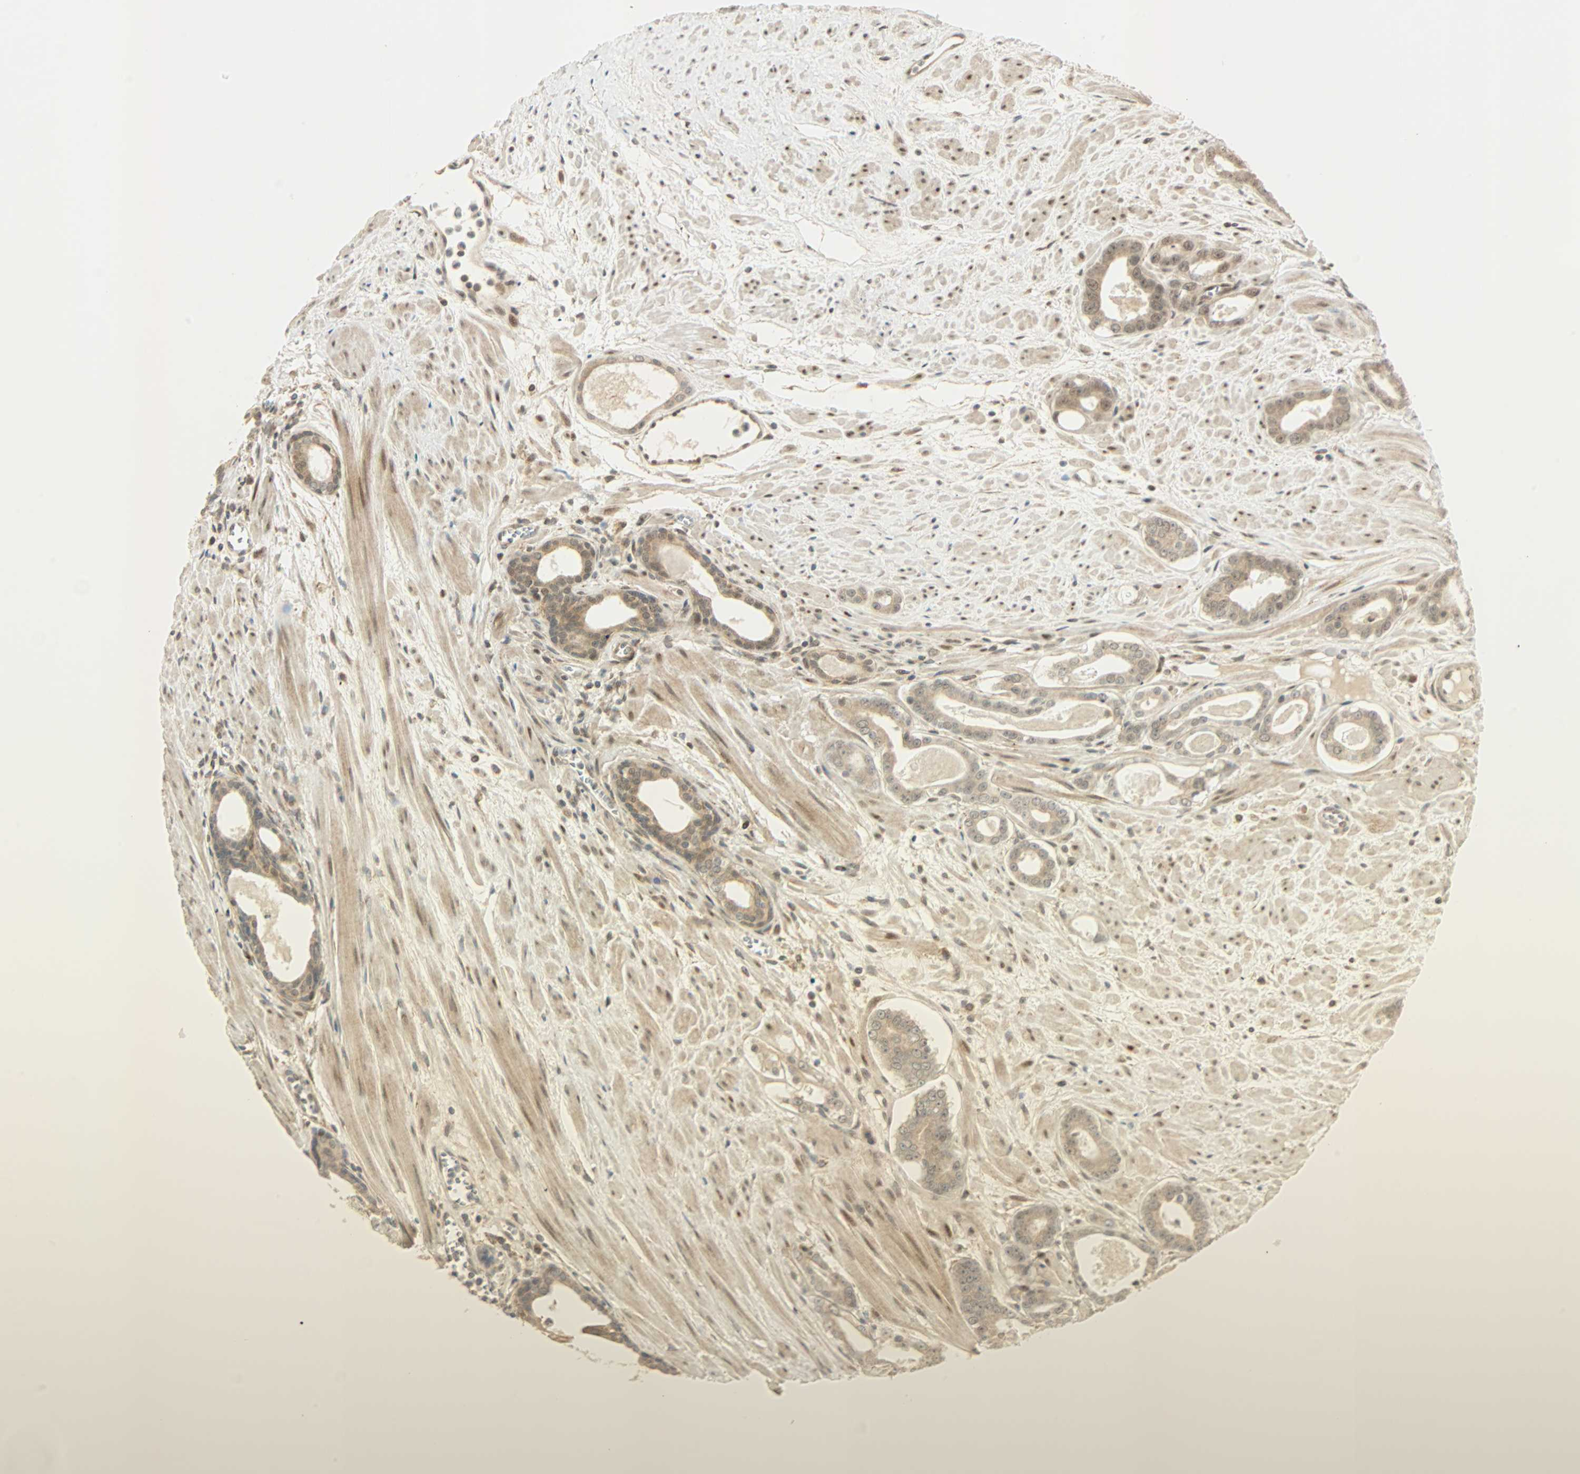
{"staining": {"intensity": "strong", "quantity": ">75%", "location": "cytoplasmic/membranous,nuclear"}, "tissue": "prostate cancer", "cell_type": "Tumor cells", "image_type": "cancer", "snomed": [{"axis": "morphology", "description": "Adenocarcinoma, Low grade"}, {"axis": "topography", "description": "Prostate"}], "caption": "Human prostate cancer (adenocarcinoma (low-grade)) stained with a brown dye displays strong cytoplasmic/membranous and nuclear positive positivity in about >75% of tumor cells.", "gene": "PNPLA6", "patient": {"sex": "male", "age": 57}}